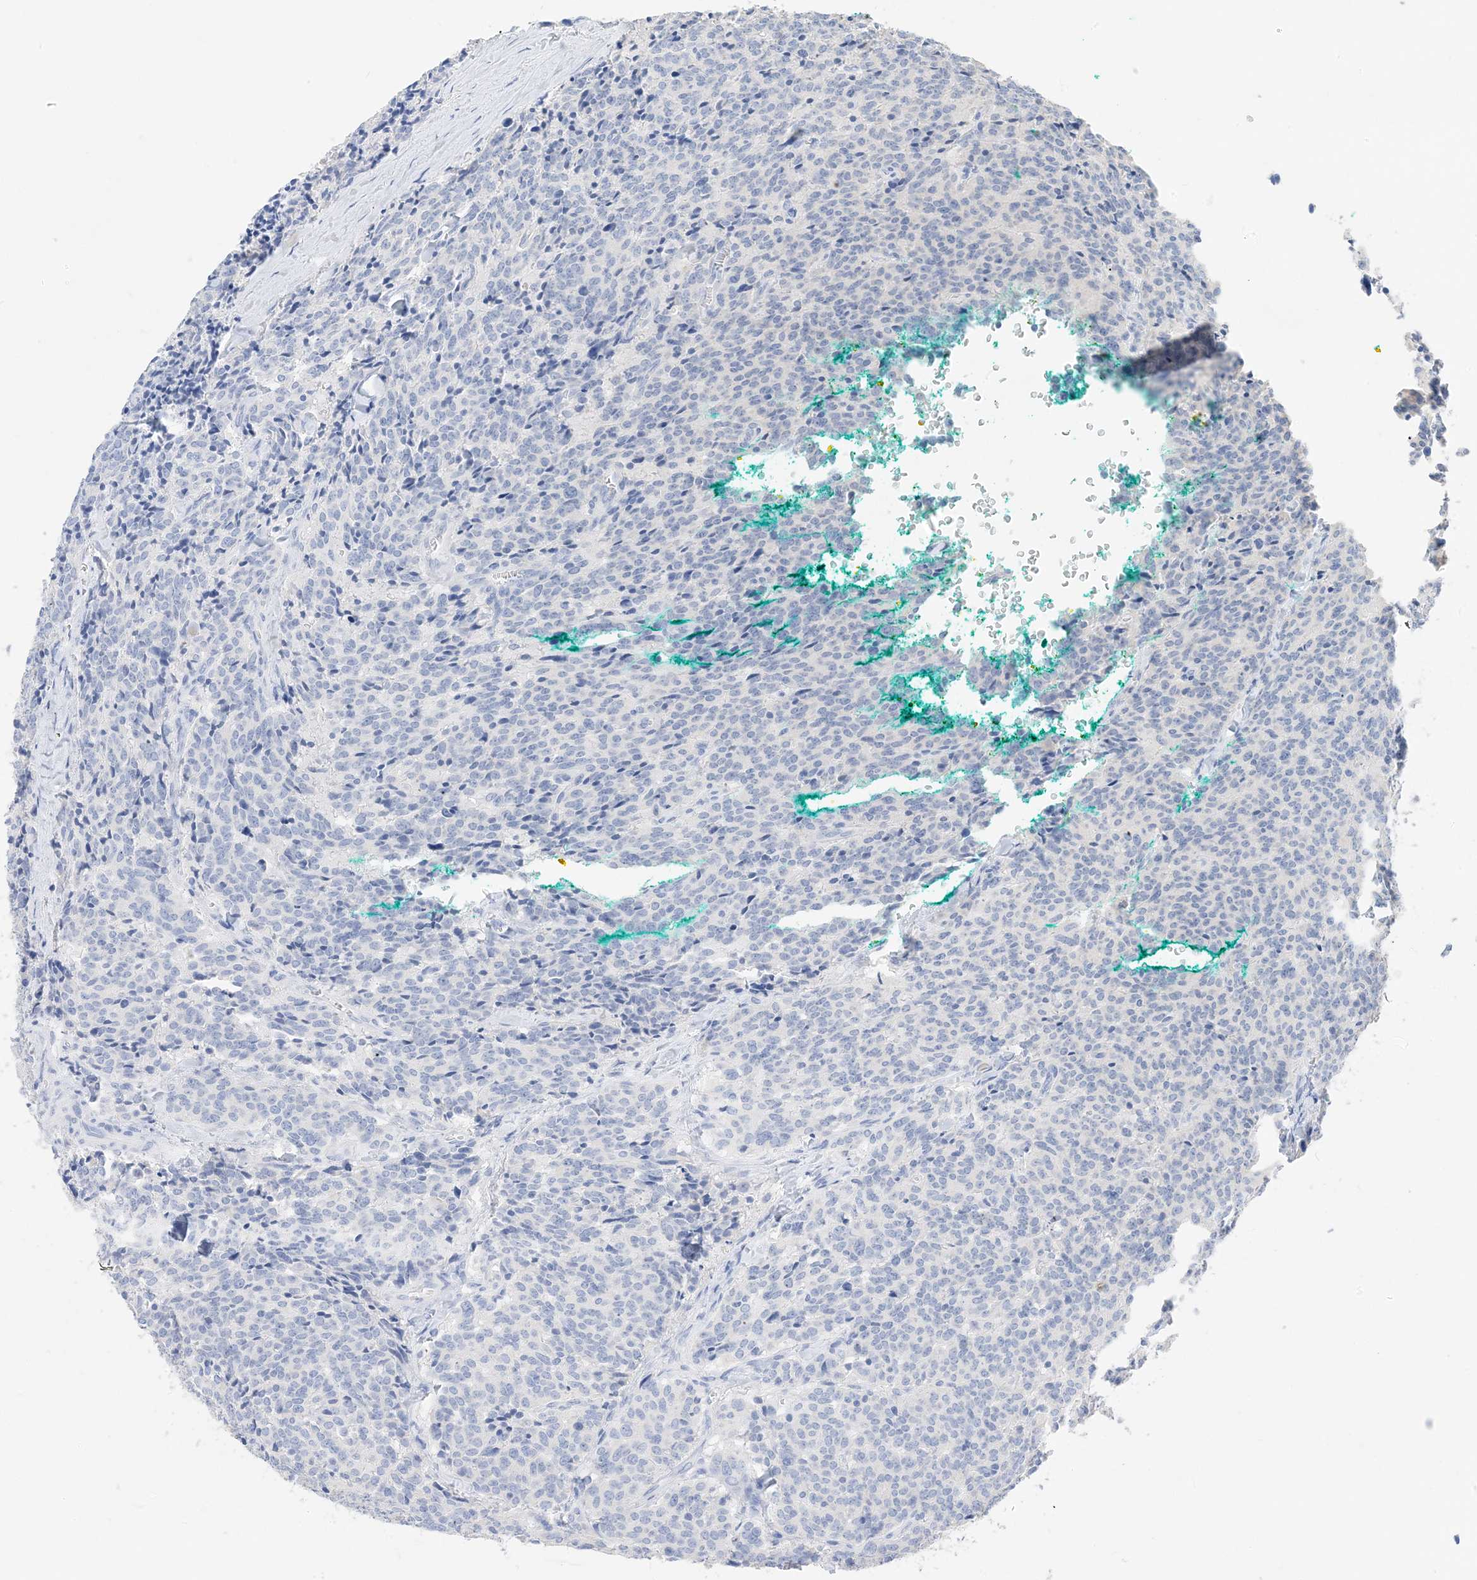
{"staining": {"intensity": "negative", "quantity": "none", "location": "none"}, "tissue": "carcinoid", "cell_type": "Tumor cells", "image_type": "cancer", "snomed": [{"axis": "morphology", "description": "Carcinoid, malignant, NOS"}, {"axis": "topography", "description": "Lung"}], "caption": "A high-resolution micrograph shows immunohistochemistry (IHC) staining of carcinoid, which shows no significant expression in tumor cells.", "gene": "MUC17", "patient": {"sex": "female", "age": 46}}